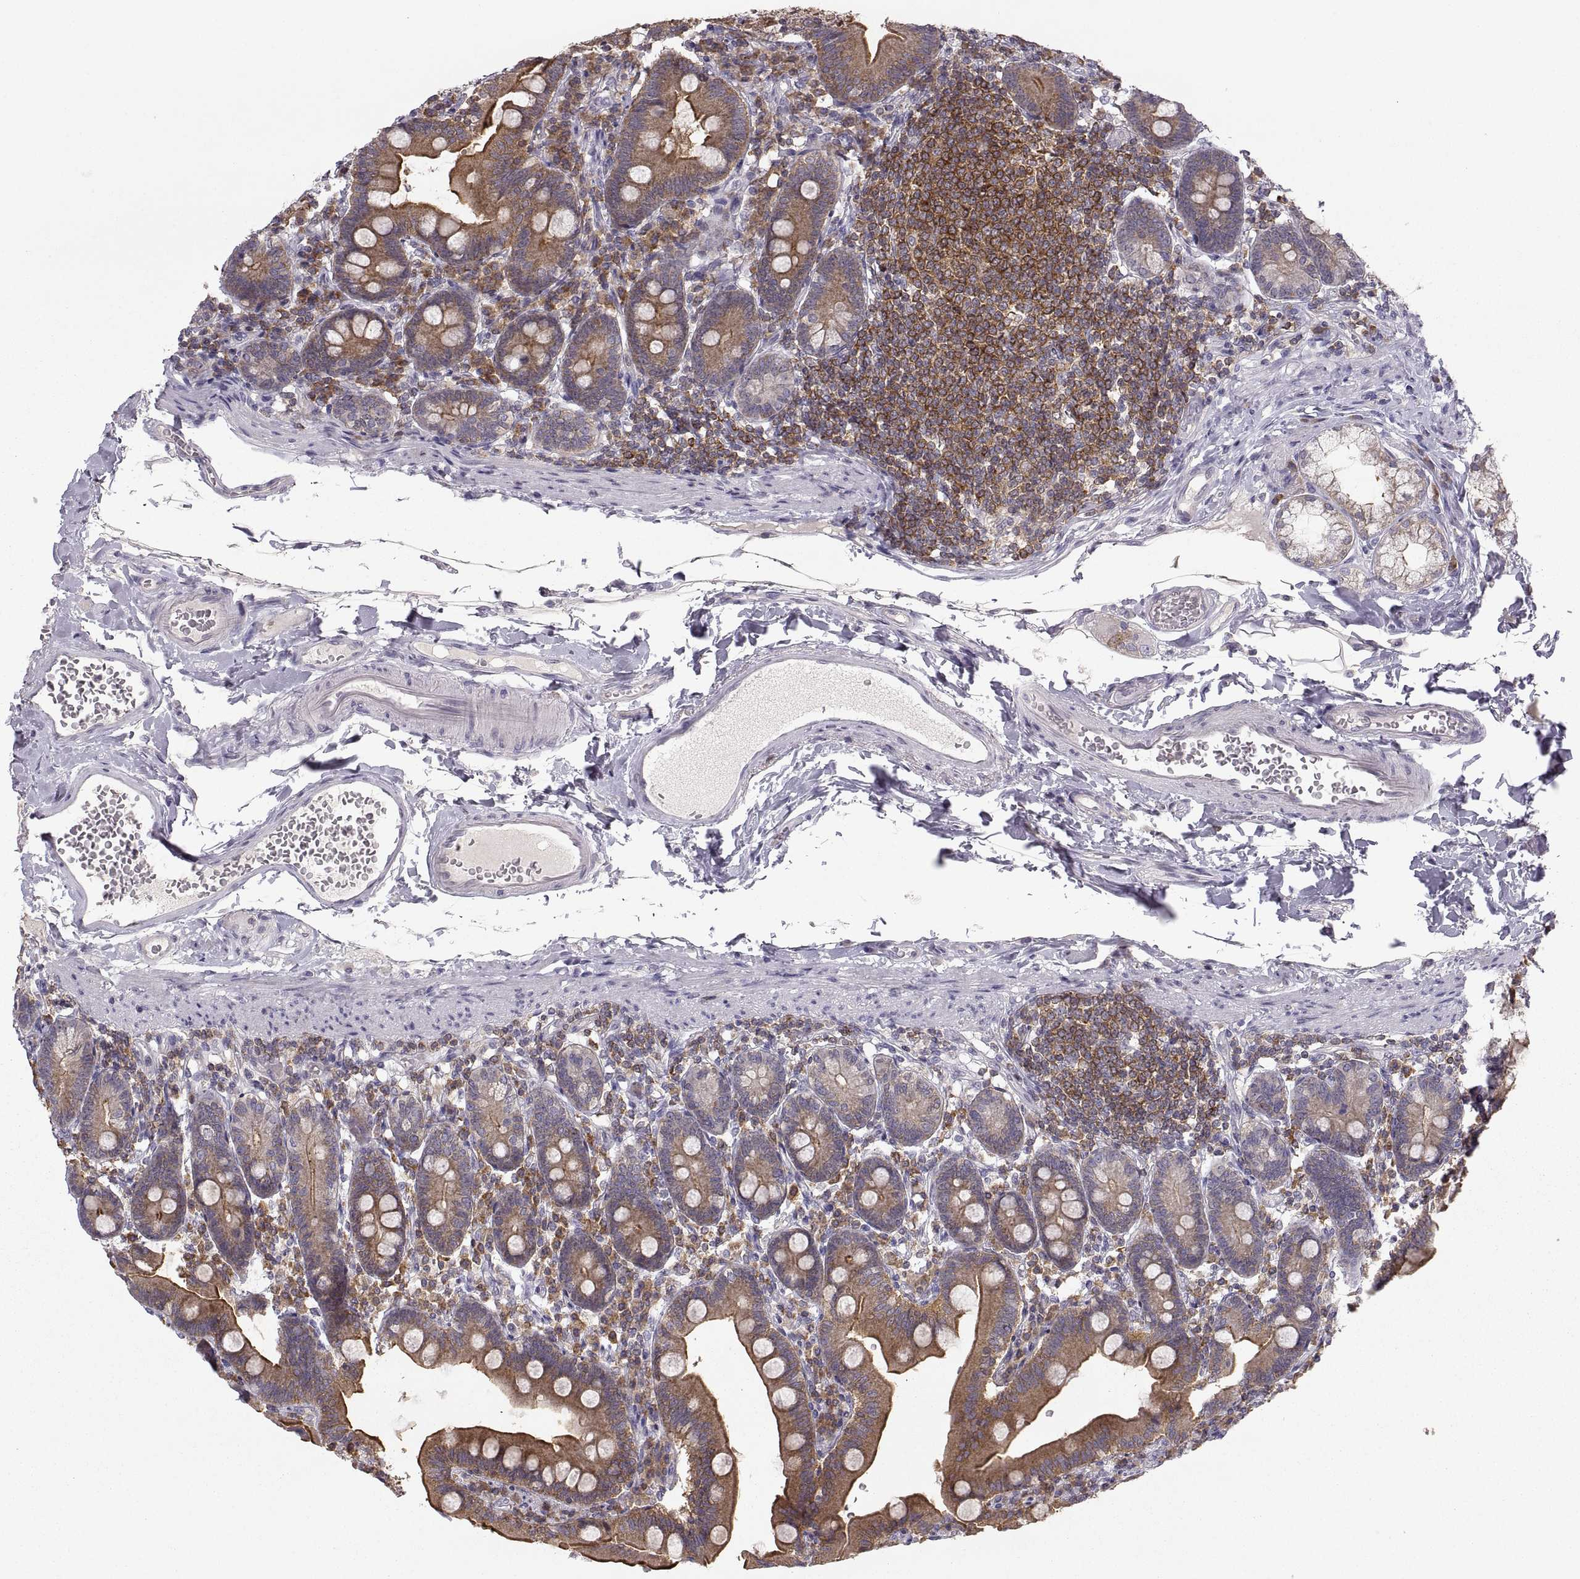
{"staining": {"intensity": "strong", "quantity": "25%-75%", "location": "cytoplasmic/membranous"}, "tissue": "duodenum", "cell_type": "Glandular cells", "image_type": "normal", "snomed": [{"axis": "morphology", "description": "Normal tissue, NOS"}, {"axis": "topography", "description": "Duodenum"}], "caption": "Immunohistochemical staining of unremarkable human duodenum shows 25%-75% levels of strong cytoplasmic/membranous protein staining in approximately 25%-75% of glandular cells. (DAB IHC with brightfield microscopy, high magnification).", "gene": "EZR", "patient": {"sex": "female", "age": 67}}